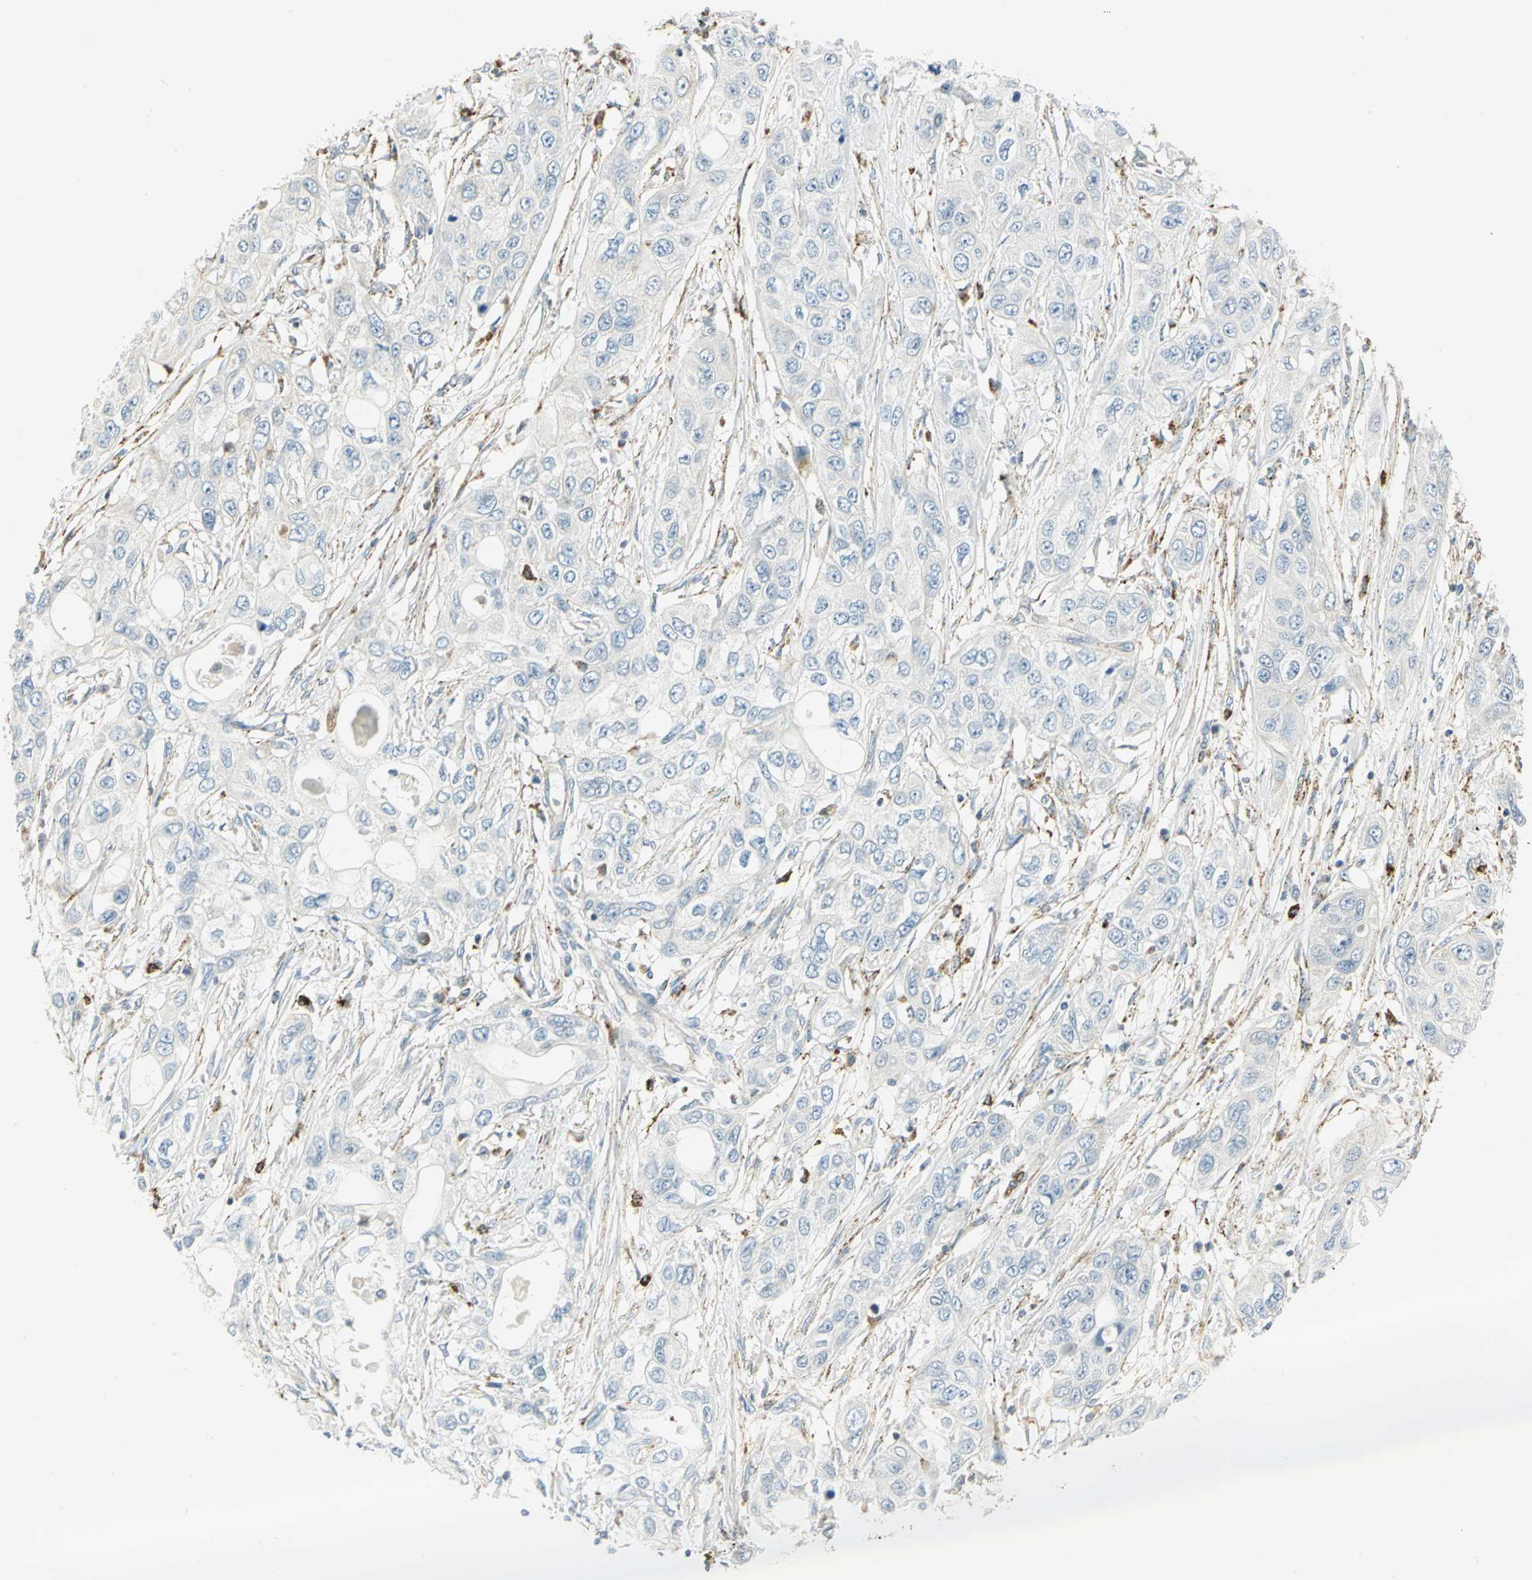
{"staining": {"intensity": "weak", "quantity": "<25%", "location": "cytoplasmic/membranous"}, "tissue": "pancreatic cancer", "cell_type": "Tumor cells", "image_type": "cancer", "snomed": [{"axis": "morphology", "description": "Adenocarcinoma, NOS"}, {"axis": "topography", "description": "Pancreas"}], "caption": "The histopathology image reveals no staining of tumor cells in pancreatic cancer.", "gene": "ARSA", "patient": {"sex": "female", "age": 70}}